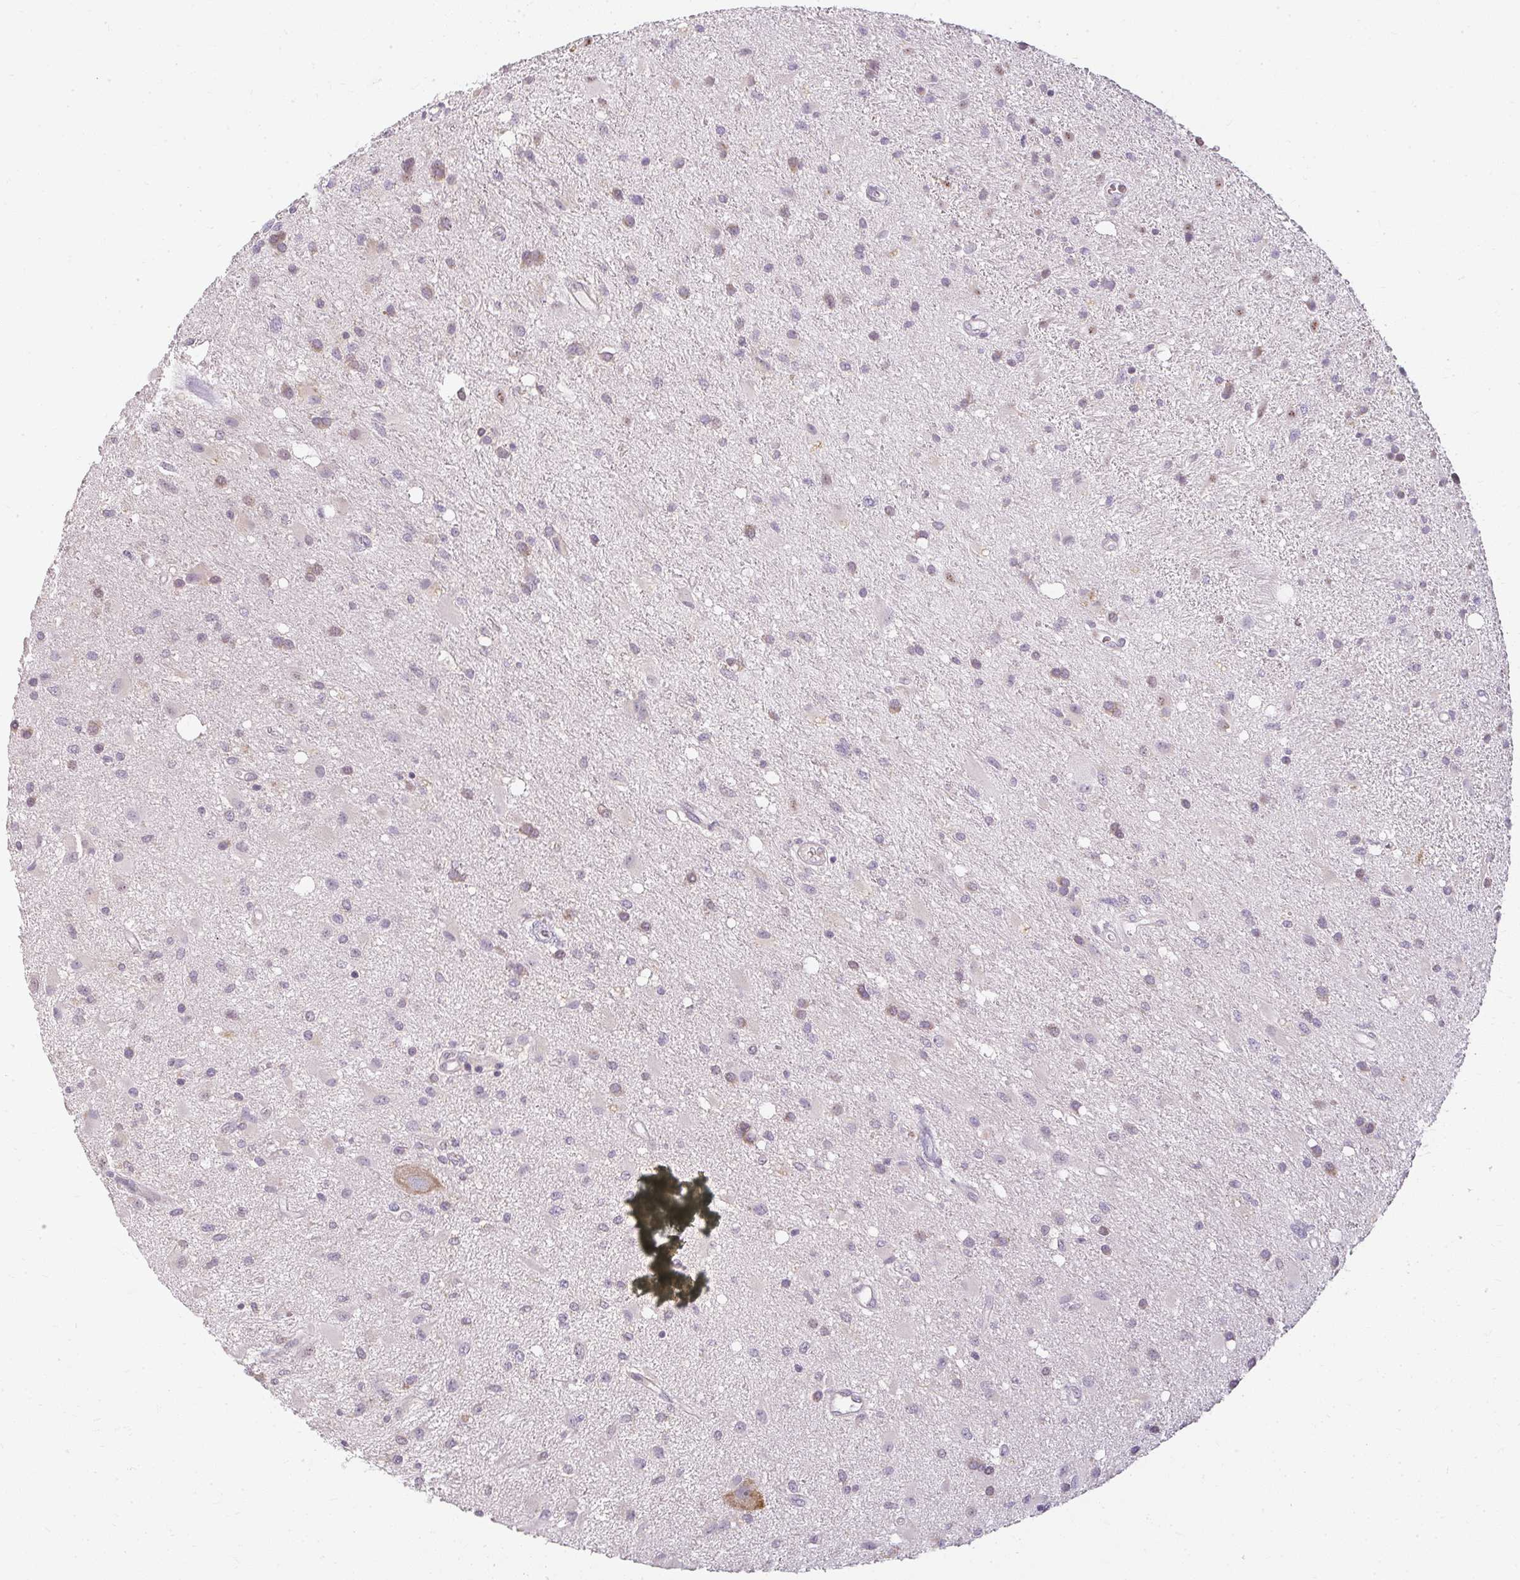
{"staining": {"intensity": "weak", "quantity": "<25%", "location": "cytoplasmic/membranous"}, "tissue": "glioma", "cell_type": "Tumor cells", "image_type": "cancer", "snomed": [{"axis": "morphology", "description": "Glioma, malignant, High grade"}, {"axis": "topography", "description": "Brain"}], "caption": "Immunohistochemistry (IHC) of human malignant glioma (high-grade) exhibits no staining in tumor cells.", "gene": "ZFYVE26", "patient": {"sex": "male", "age": 67}}